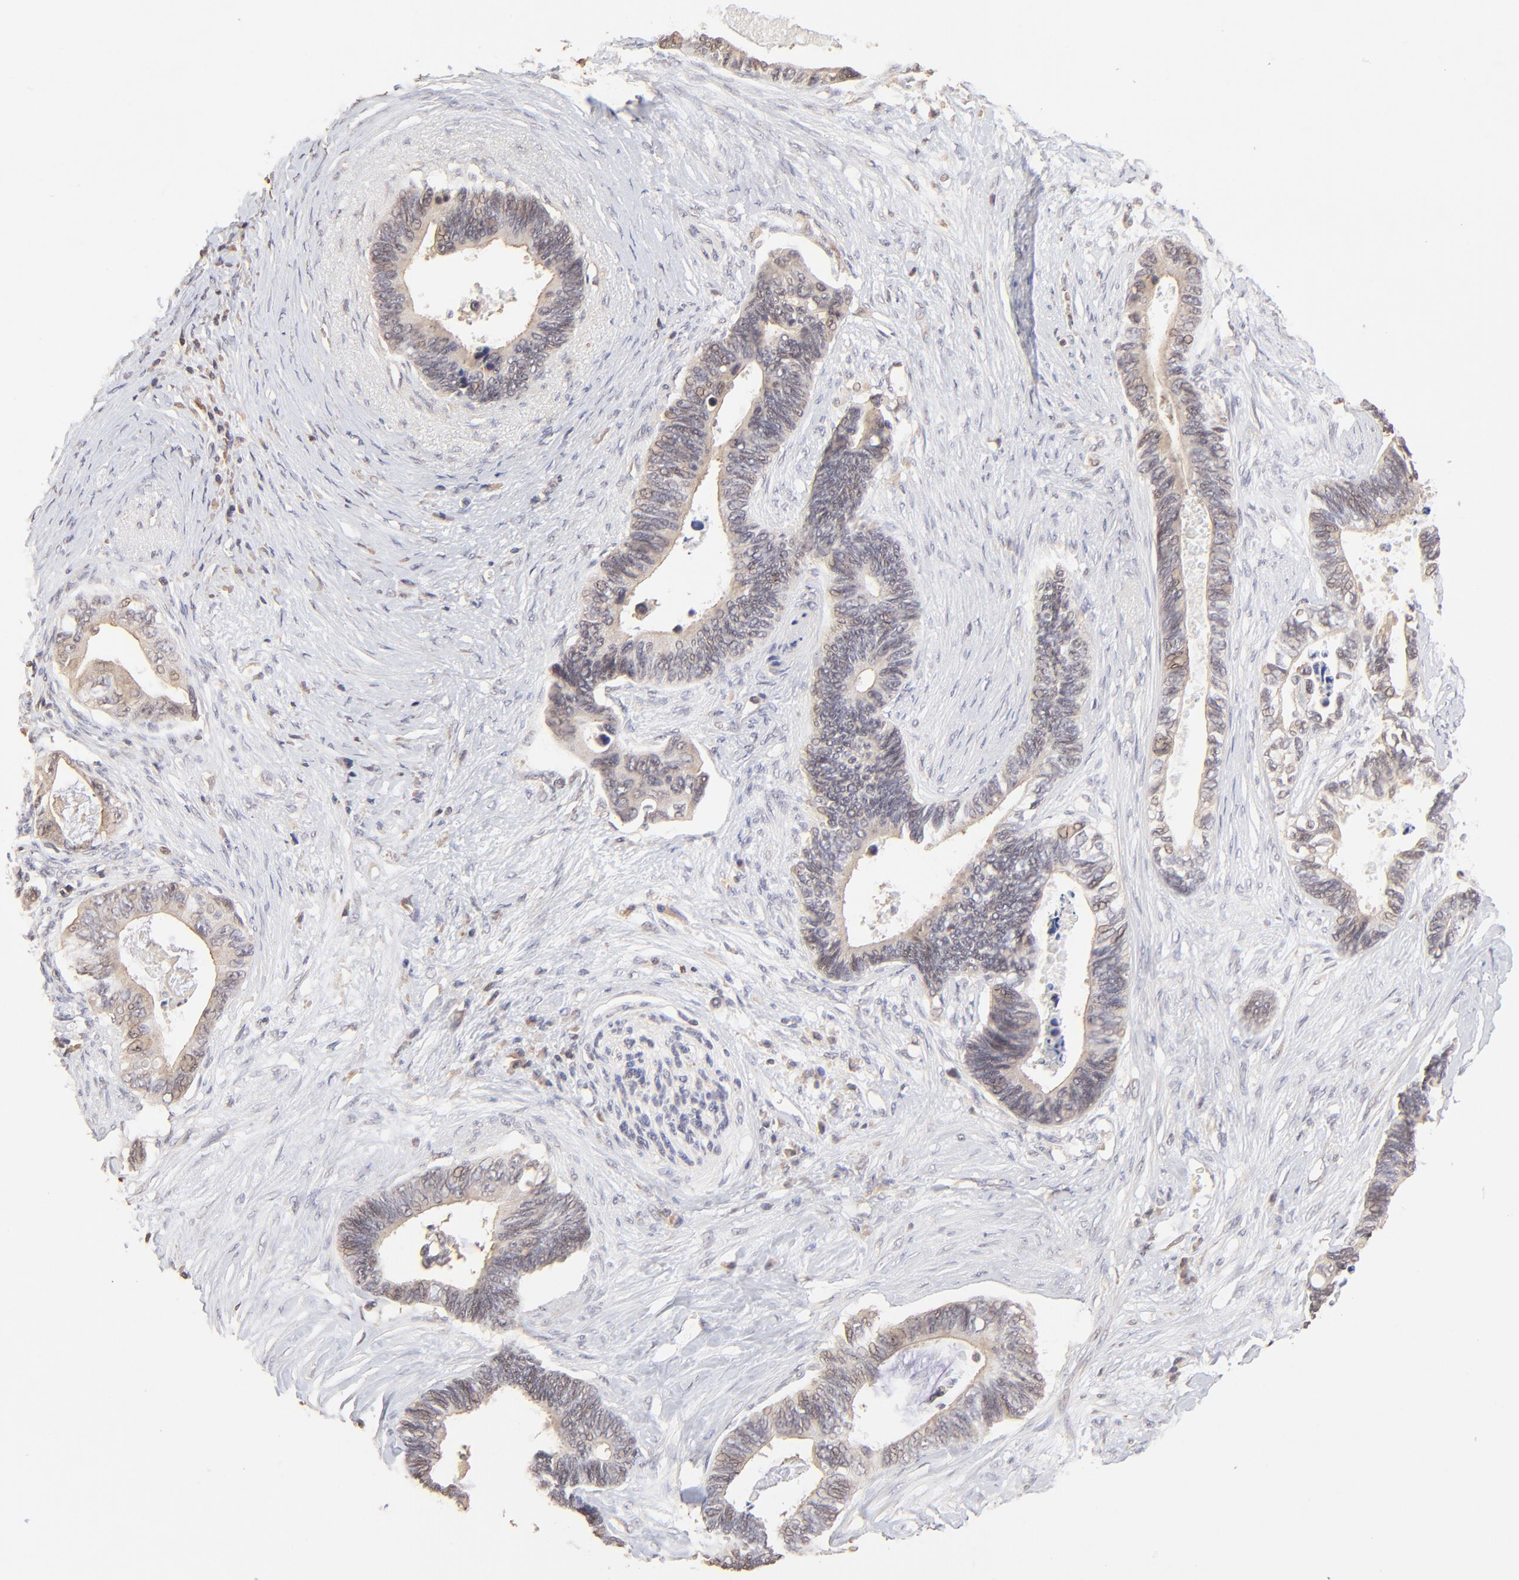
{"staining": {"intensity": "weak", "quantity": ">75%", "location": "cytoplasmic/membranous"}, "tissue": "pancreatic cancer", "cell_type": "Tumor cells", "image_type": "cancer", "snomed": [{"axis": "morphology", "description": "Adenocarcinoma, NOS"}, {"axis": "topography", "description": "Pancreas"}], "caption": "IHC micrograph of adenocarcinoma (pancreatic) stained for a protein (brown), which shows low levels of weak cytoplasmic/membranous positivity in approximately >75% of tumor cells.", "gene": "STON2", "patient": {"sex": "female", "age": 70}}